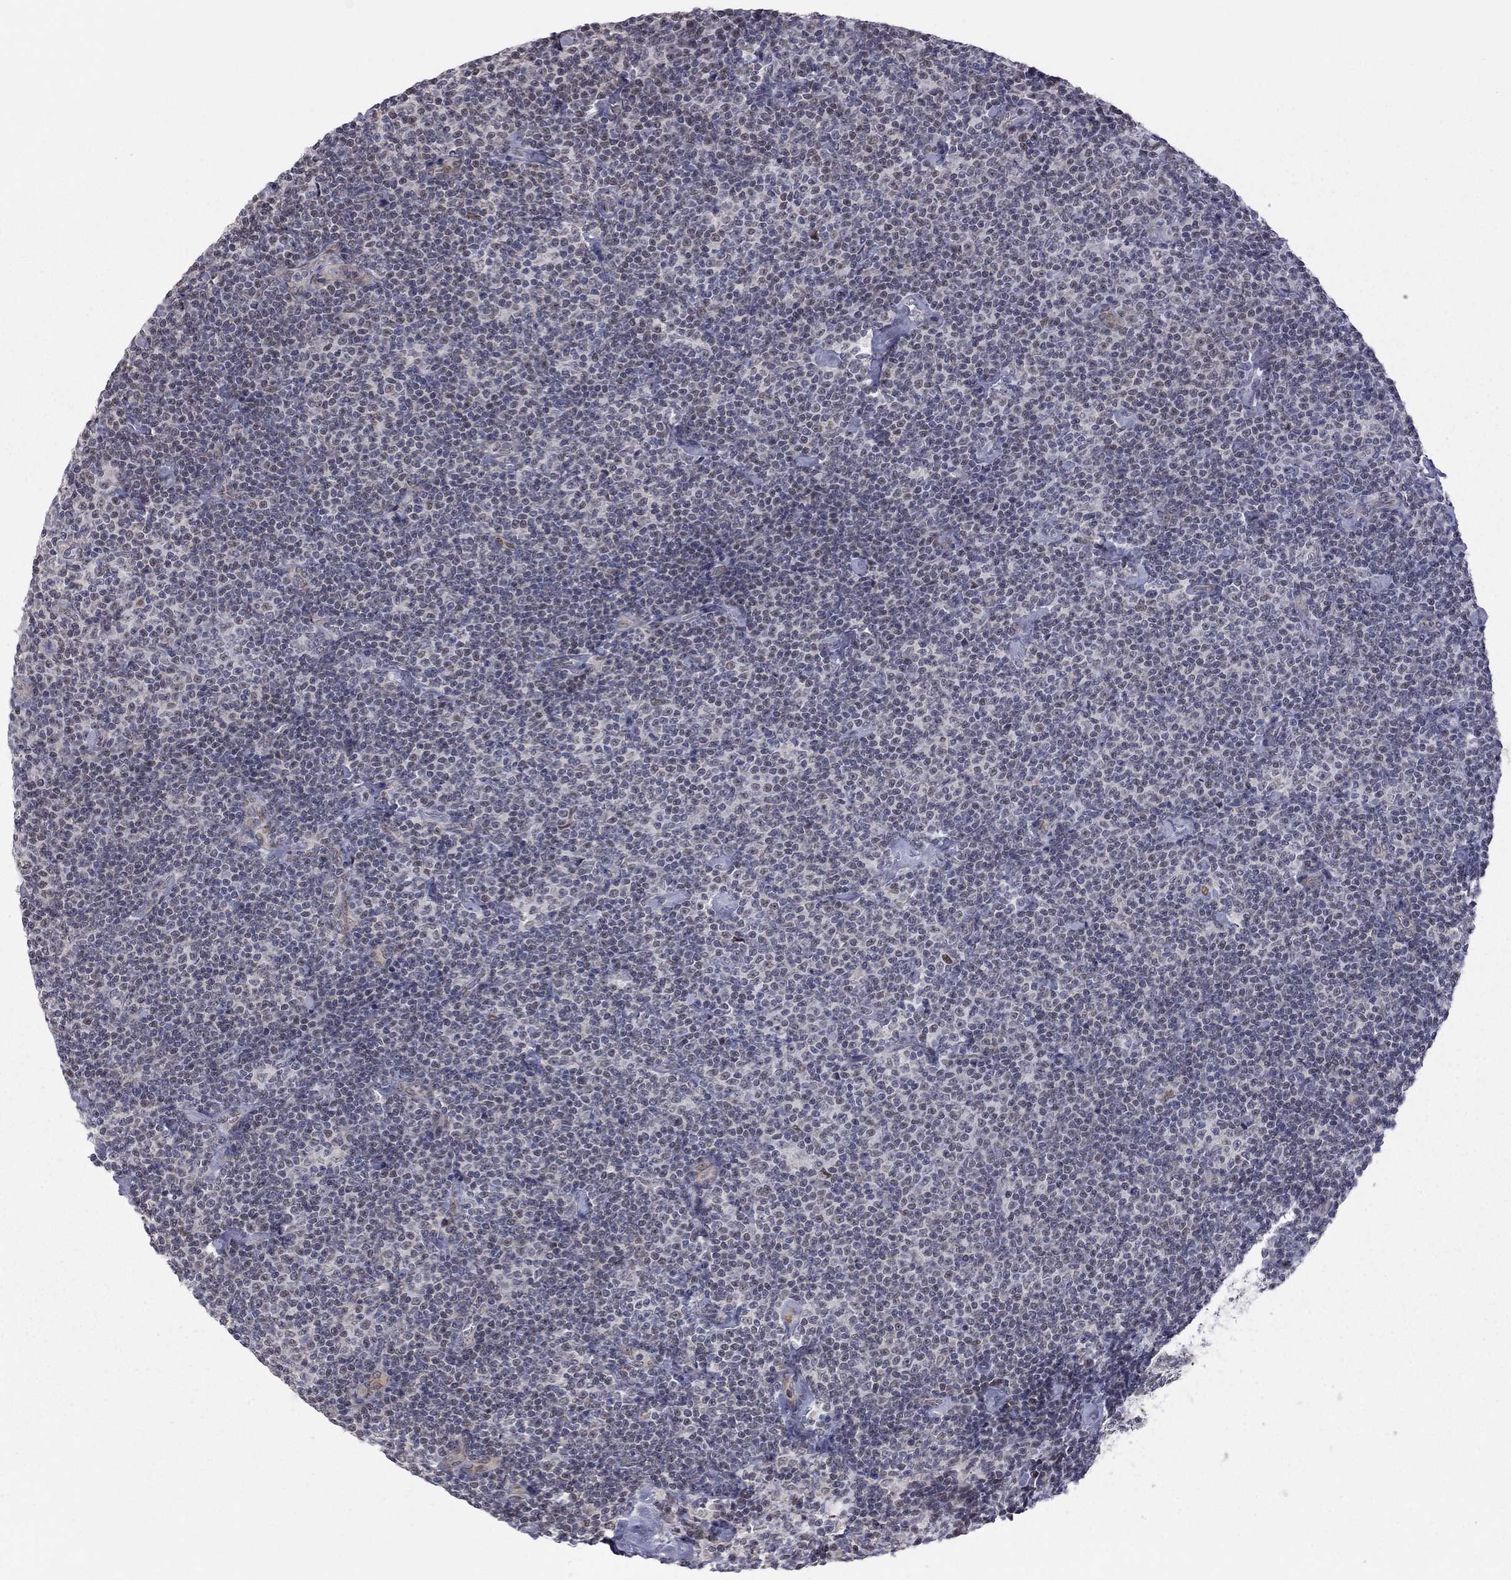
{"staining": {"intensity": "negative", "quantity": "none", "location": "none"}, "tissue": "lymphoma", "cell_type": "Tumor cells", "image_type": "cancer", "snomed": [{"axis": "morphology", "description": "Malignant lymphoma, non-Hodgkin's type, Low grade"}, {"axis": "topography", "description": "Lymph node"}], "caption": "Tumor cells show no significant protein expression in low-grade malignant lymphoma, non-Hodgkin's type. Nuclei are stained in blue.", "gene": "MC3R", "patient": {"sex": "male", "age": 81}}